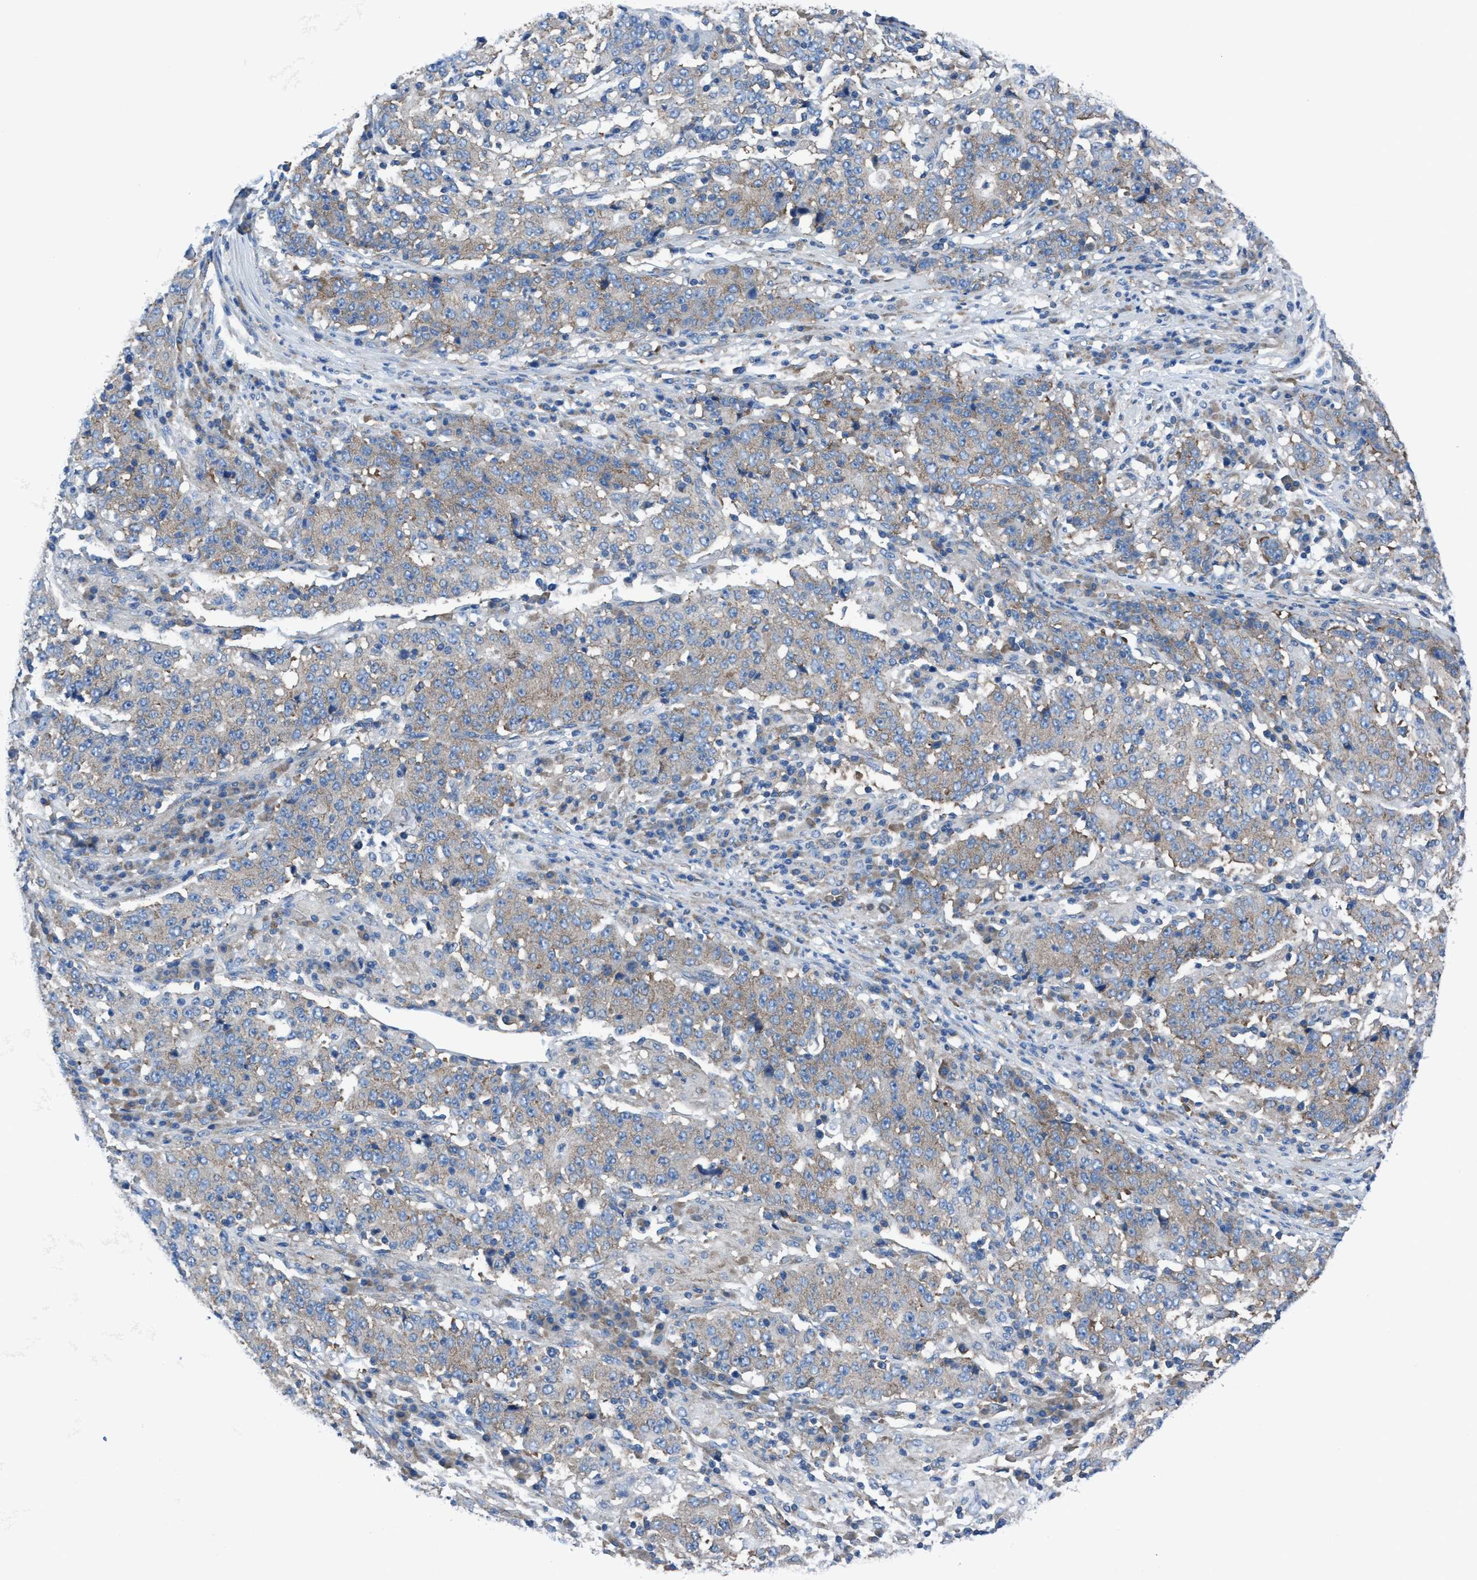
{"staining": {"intensity": "weak", "quantity": "<25%", "location": "cytoplasmic/membranous"}, "tissue": "stomach cancer", "cell_type": "Tumor cells", "image_type": "cancer", "snomed": [{"axis": "morphology", "description": "Adenocarcinoma, NOS"}, {"axis": "topography", "description": "Stomach"}], "caption": "The photomicrograph demonstrates no staining of tumor cells in stomach cancer (adenocarcinoma). (IHC, brightfield microscopy, high magnification).", "gene": "NMT1", "patient": {"sex": "male", "age": 59}}